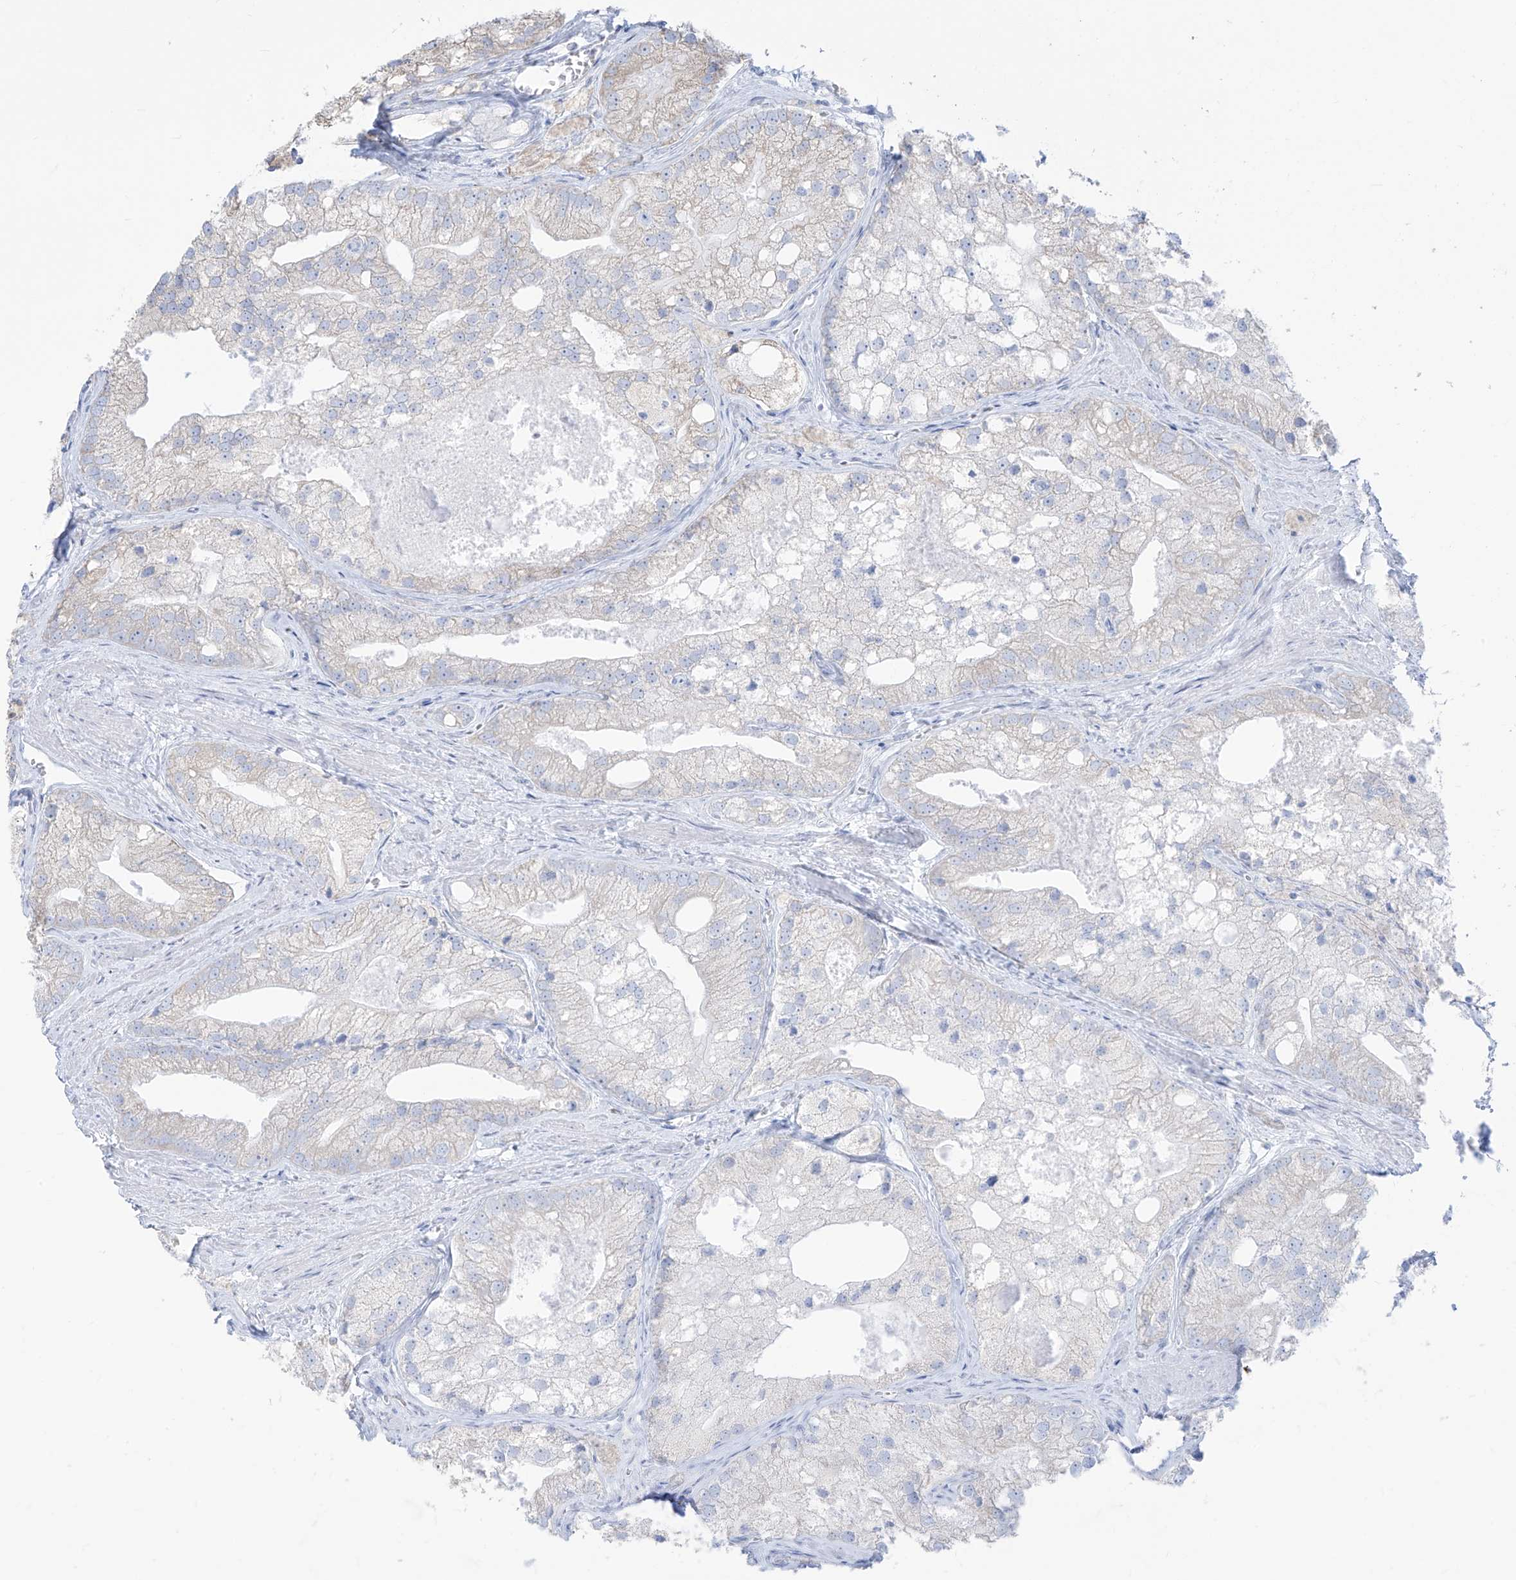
{"staining": {"intensity": "negative", "quantity": "none", "location": "none"}, "tissue": "prostate cancer", "cell_type": "Tumor cells", "image_type": "cancer", "snomed": [{"axis": "morphology", "description": "Adenocarcinoma, Low grade"}, {"axis": "topography", "description": "Prostate"}], "caption": "Tumor cells show no significant expression in adenocarcinoma (low-grade) (prostate). (DAB (3,3'-diaminobenzidine) IHC, high magnification).", "gene": "PDIA6", "patient": {"sex": "male", "age": 69}}